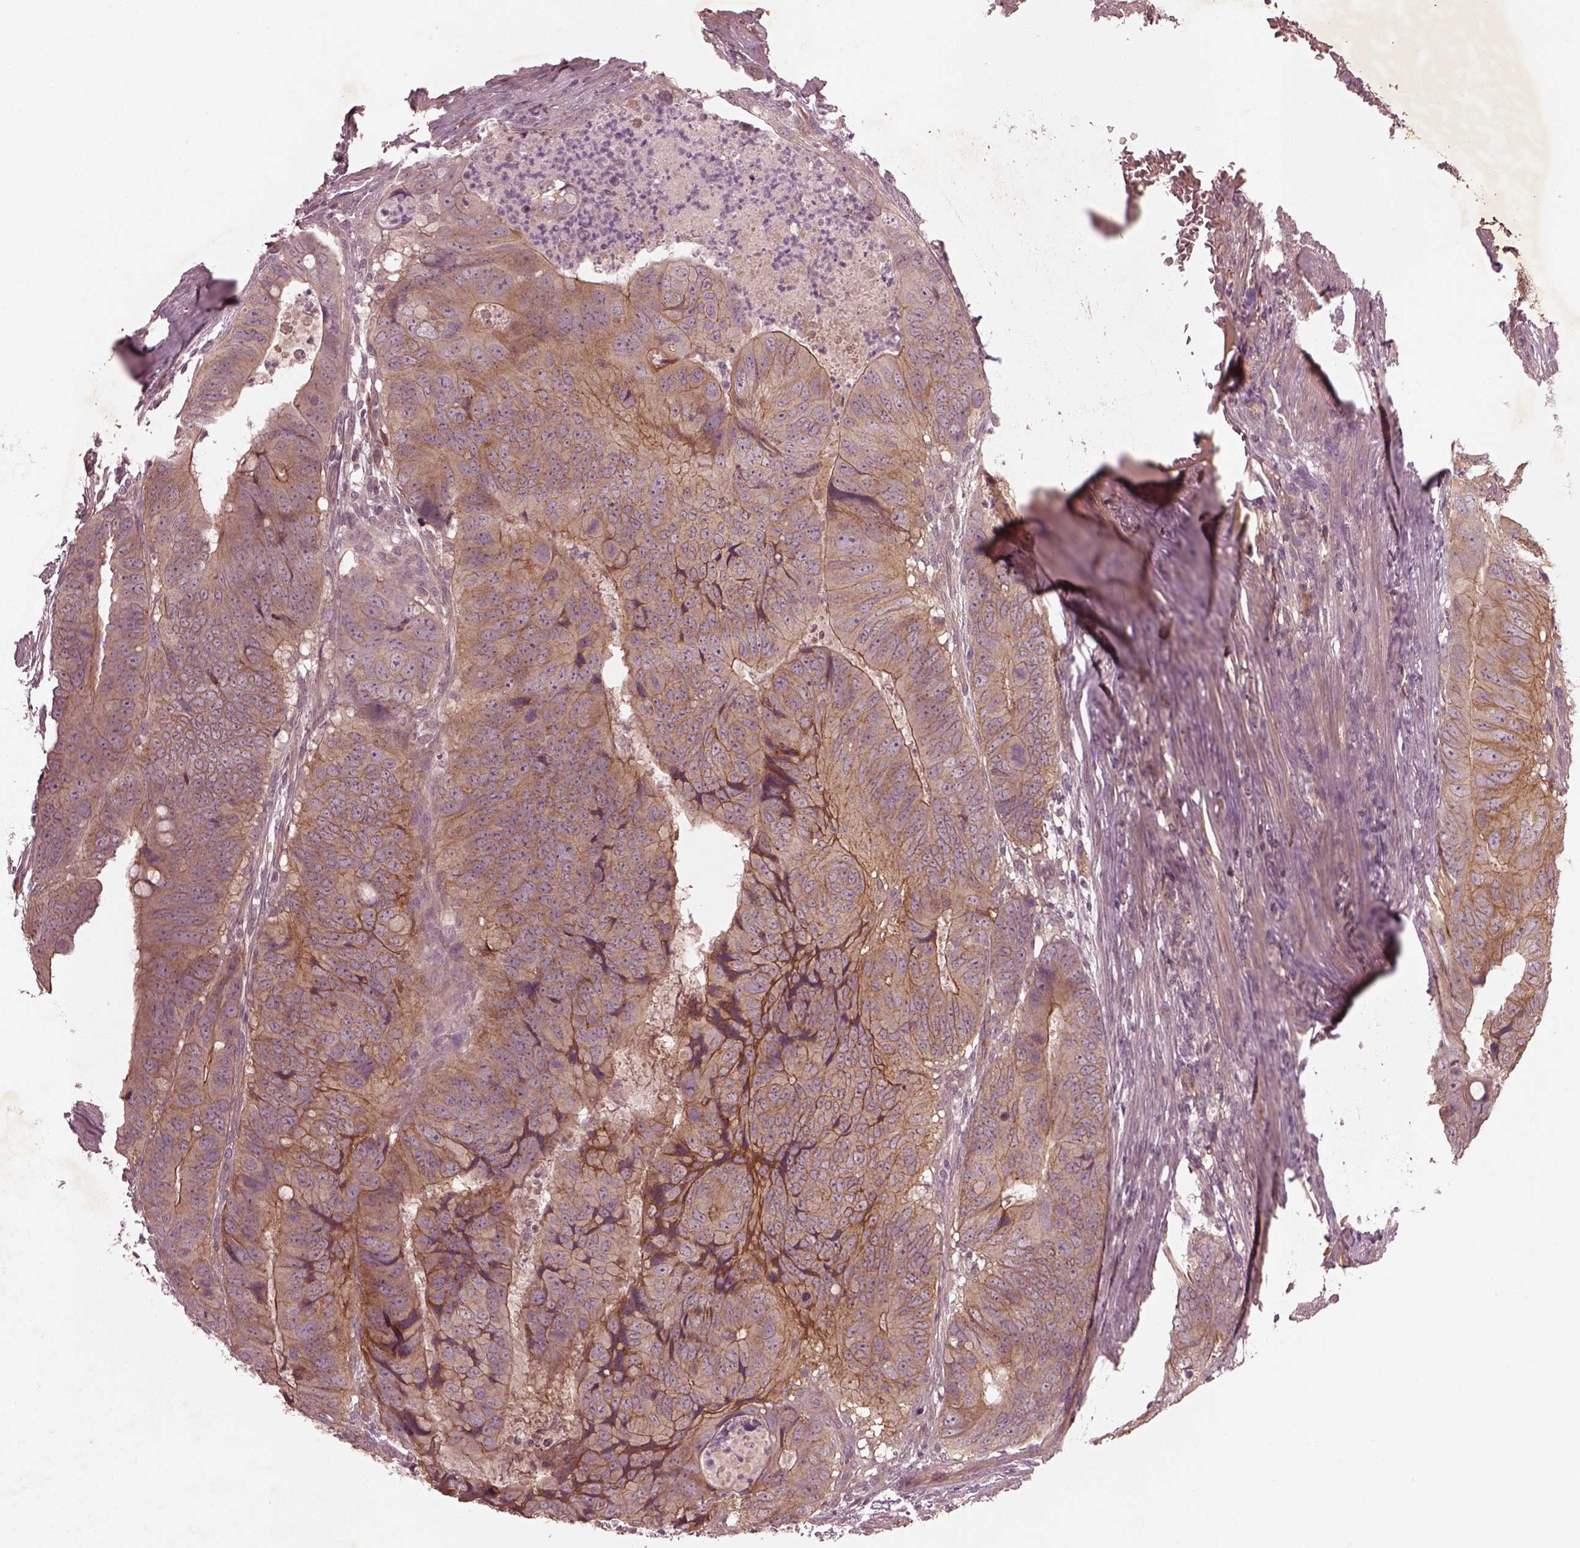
{"staining": {"intensity": "moderate", "quantity": ">75%", "location": "cytoplasmic/membranous"}, "tissue": "colorectal cancer", "cell_type": "Tumor cells", "image_type": "cancer", "snomed": [{"axis": "morphology", "description": "Adenocarcinoma, NOS"}, {"axis": "topography", "description": "Colon"}], "caption": "A brown stain shows moderate cytoplasmic/membranous positivity of a protein in adenocarcinoma (colorectal) tumor cells. Using DAB (3,3'-diaminobenzidine) (brown) and hematoxylin (blue) stains, captured at high magnification using brightfield microscopy.", "gene": "FAM234A", "patient": {"sex": "male", "age": 79}}